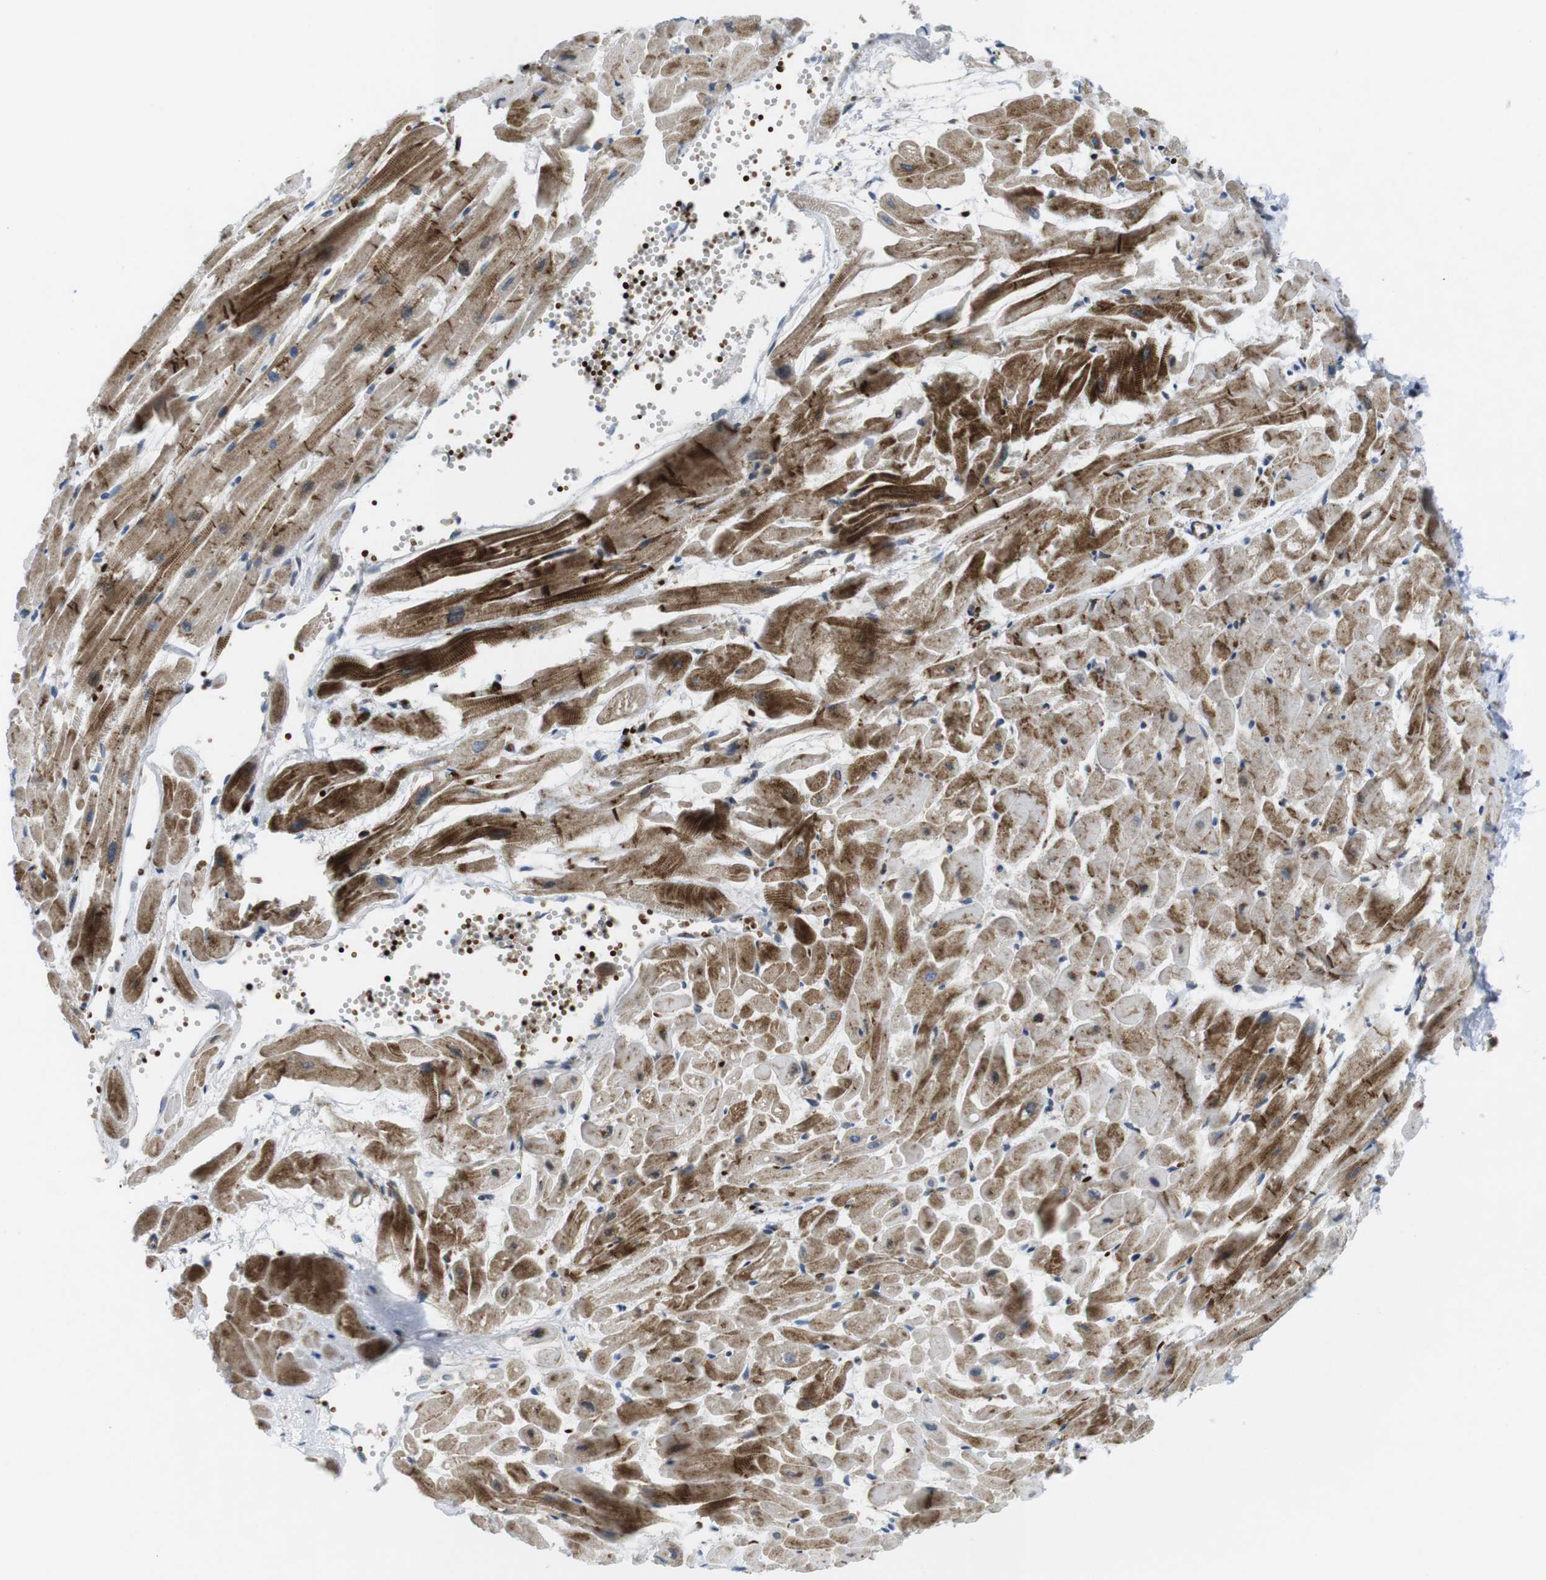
{"staining": {"intensity": "moderate", "quantity": ">75%", "location": "cytoplasmic/membranous"}, "tissue": "heart muscle", "cell_type": "Cardiomyocytes", "image_type": "normal", "snomed": [{"axis": "morphology", "description": "Normal tissue, NOS"}, {"axis": "topography", "description": "Heart"}], "caption": "This is a photomicrograph of immunohistochemistry (IHC) staining of benign heart muscle, which shows moderate positivity in the cytoplasmic/membranous of cardiomyocytes.", "gene": "CUL7", "patient": {"sex": "female", "age": 19}}